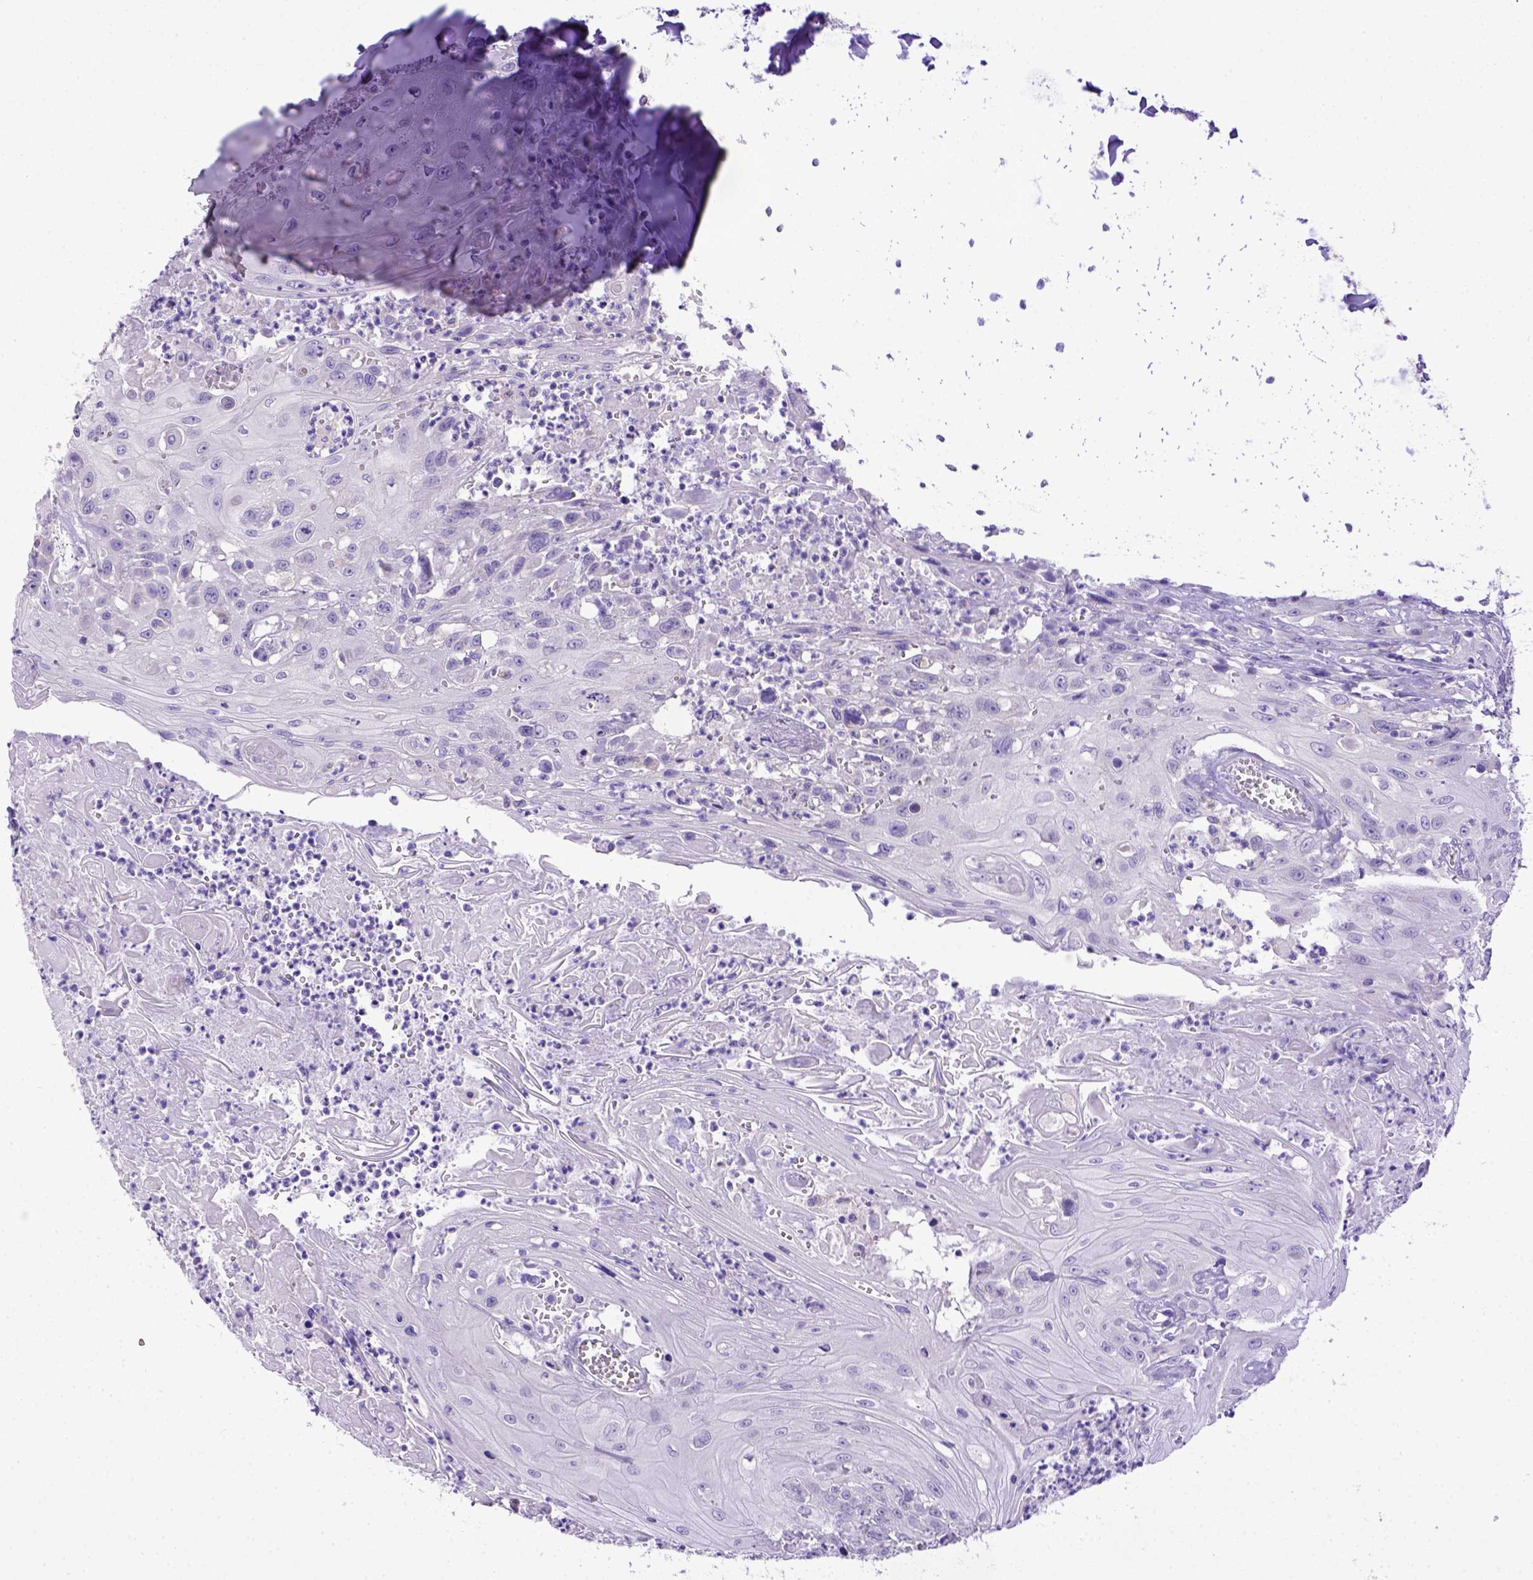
{"staining": {"intensity": "negative", "quantity": "none", "location": "none"}, "tissue": "head and neck cancer", "cell_type": "Tumor cells", "image_type": "cancer", "snomed": [{"axis": "morphology", "description": "Squamous cell carcinoma, NOS"}, {"axis": "topography", "description": "Skin"}, {"axis": "topography", "description": "Head-Neck"}], "caption": "Immunohistochemistry of human head and neck cancer demonstrates no expression in tumor cells.", "gene": "SPEF1", "patient": {"sex": "male", "age": 80}}